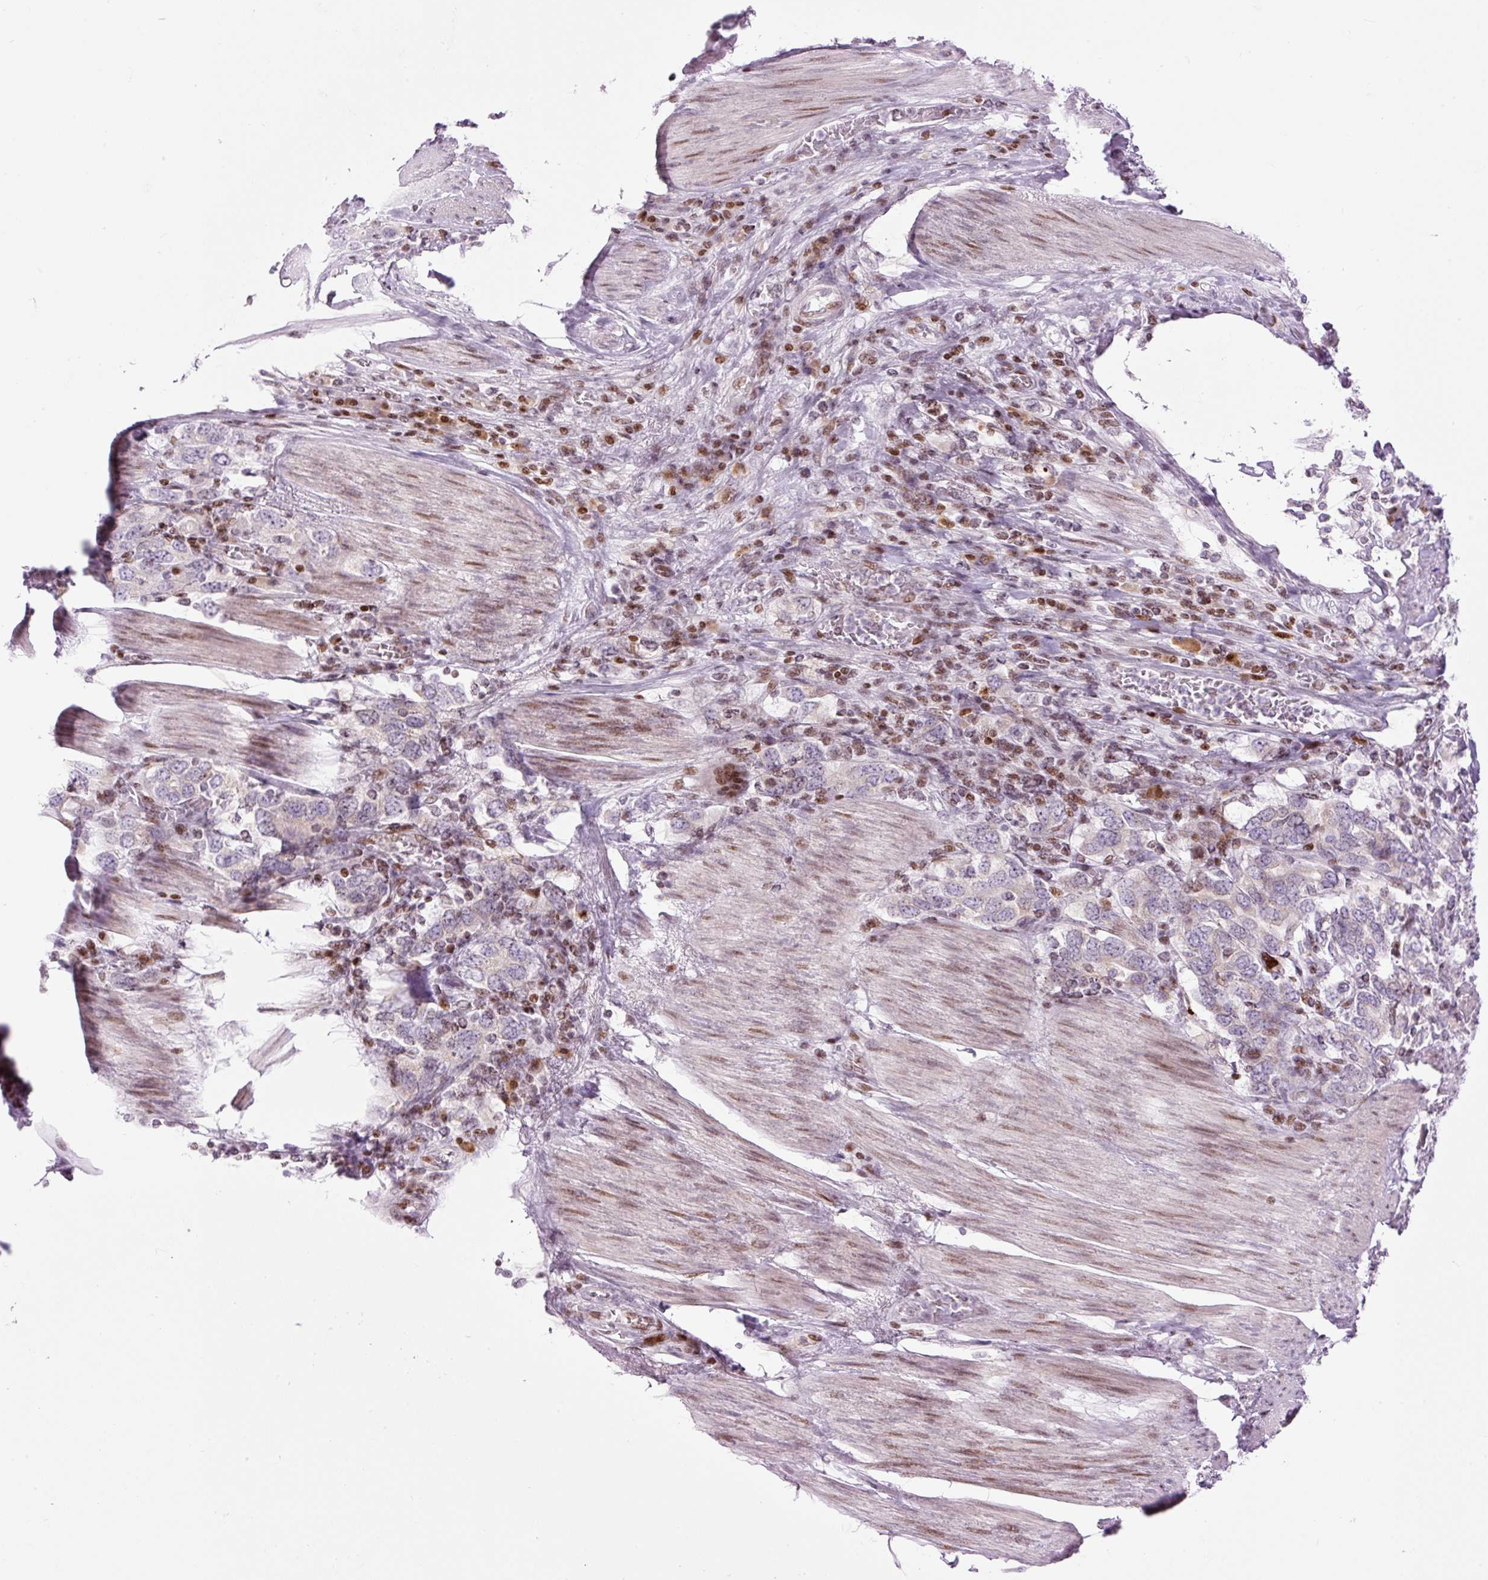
{"staining": {"intensity": "moderate", "quantity": "<25%", "location": "nuclear"}, "tissue": "stomach cancer", "cell_type": "Tumor cells", "image_type": "cancer", "snomed": [{"axis": "morphology", "description": "Adenocarcinoma, NOS"}, {"axis": "topography", "description": "Stomach, upper"}, {"axis": "topography", "description": "Stomach"}], "caption": "Immunohistochemistry (DAB) staining of stomach adenocarcinoma demonstrates moderate nuclear protein expression in about <25% of tumor cells.", "gene": "TMEM177", "patient": {"sex": "male", "age": 62}}